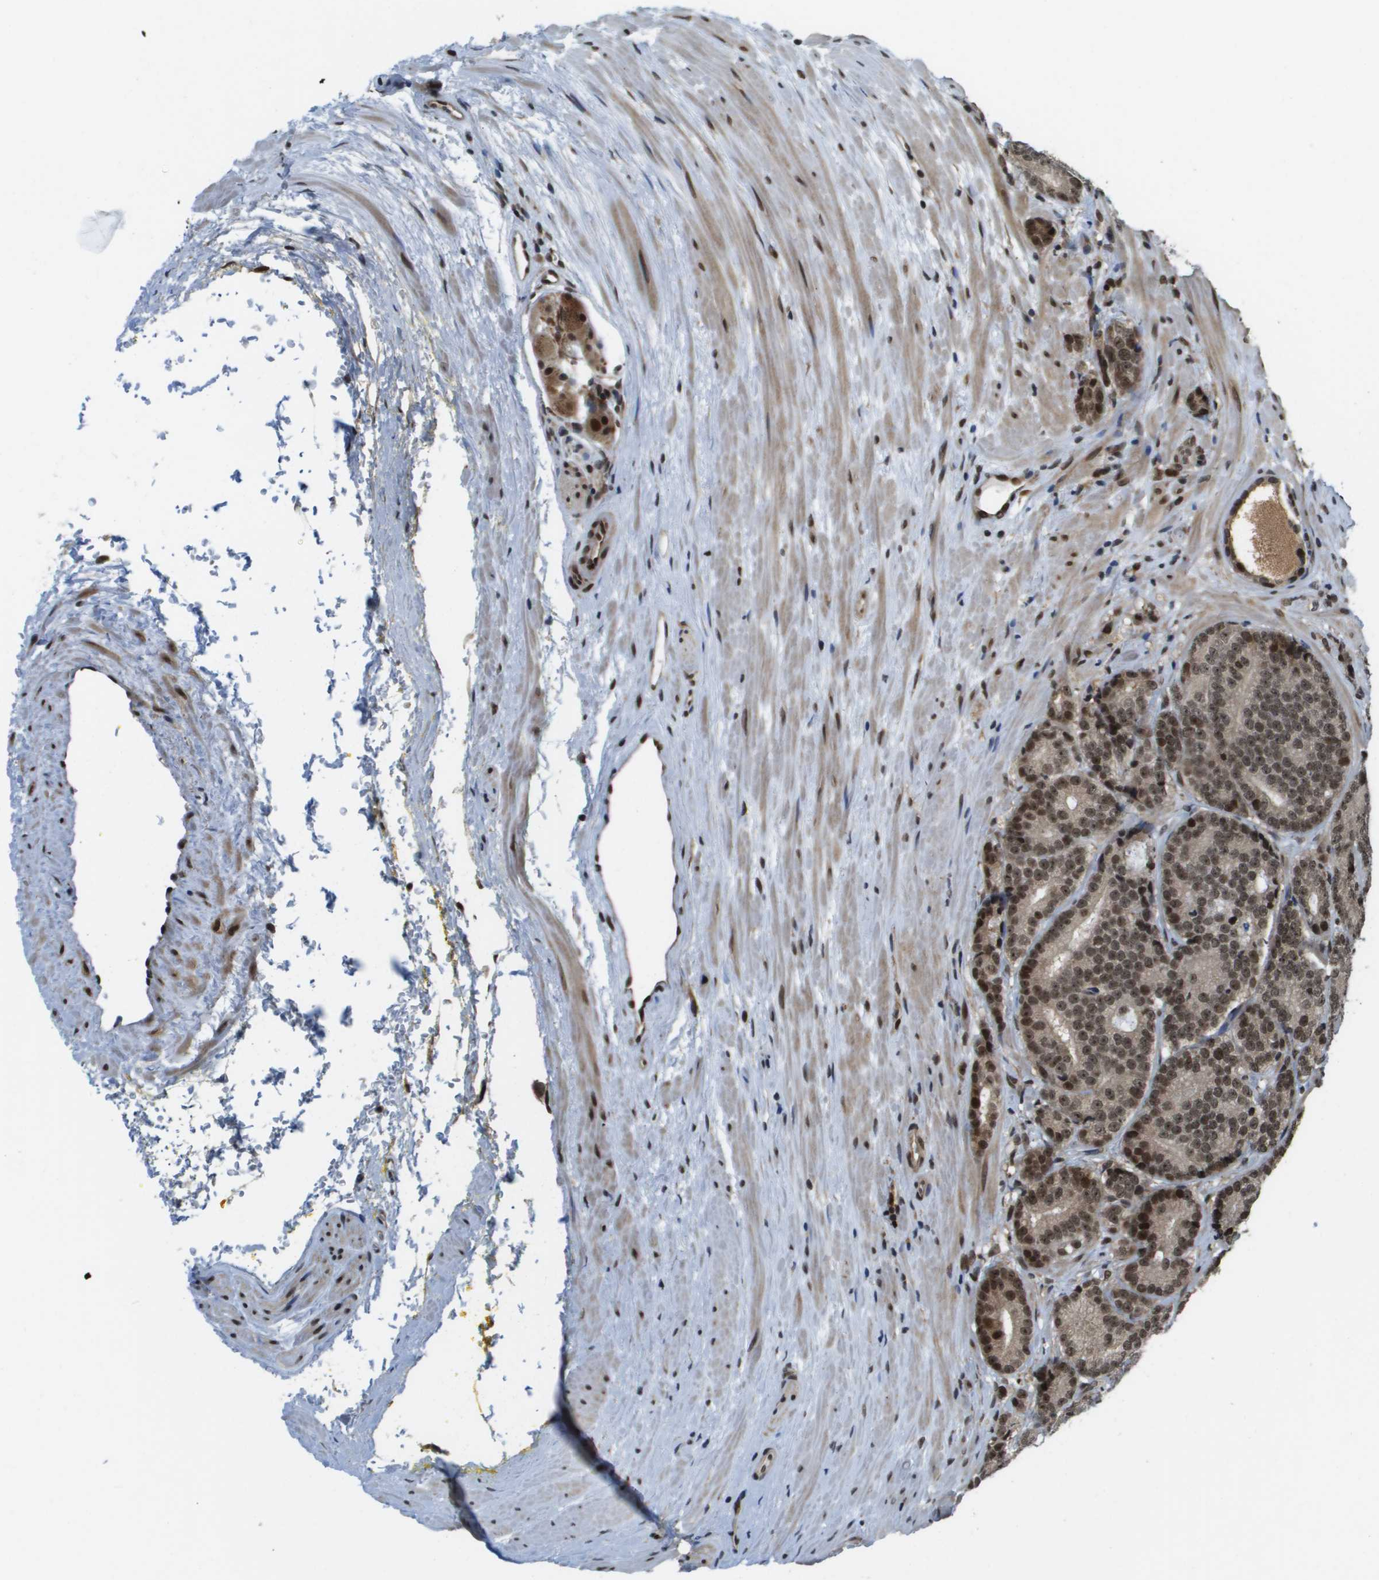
{"staining": {"intensity": "moderate", "quantity": ">75%", "location": "cytoplasmic/membranous,nuclear"}, "tissue": "prostate cancer", "cell_type": "Tumor cells", "image_type": "cancer", "snomed": [{"axis": "morphology", "description": "Adenocarcinoma, High grade"}, {"axis": "topography", "description": "Prostate"}], "caption": "Tumor cells show medium levels of moderate cytoplasmic/membranous and nuclear expression in about >75% of cells in human prostate adenocarcinoma (high-grade). (IHC, brightfield microscopy, high magnification).", "gene": "RECQL4", "patient": {"sex": "male", "age": 61}}